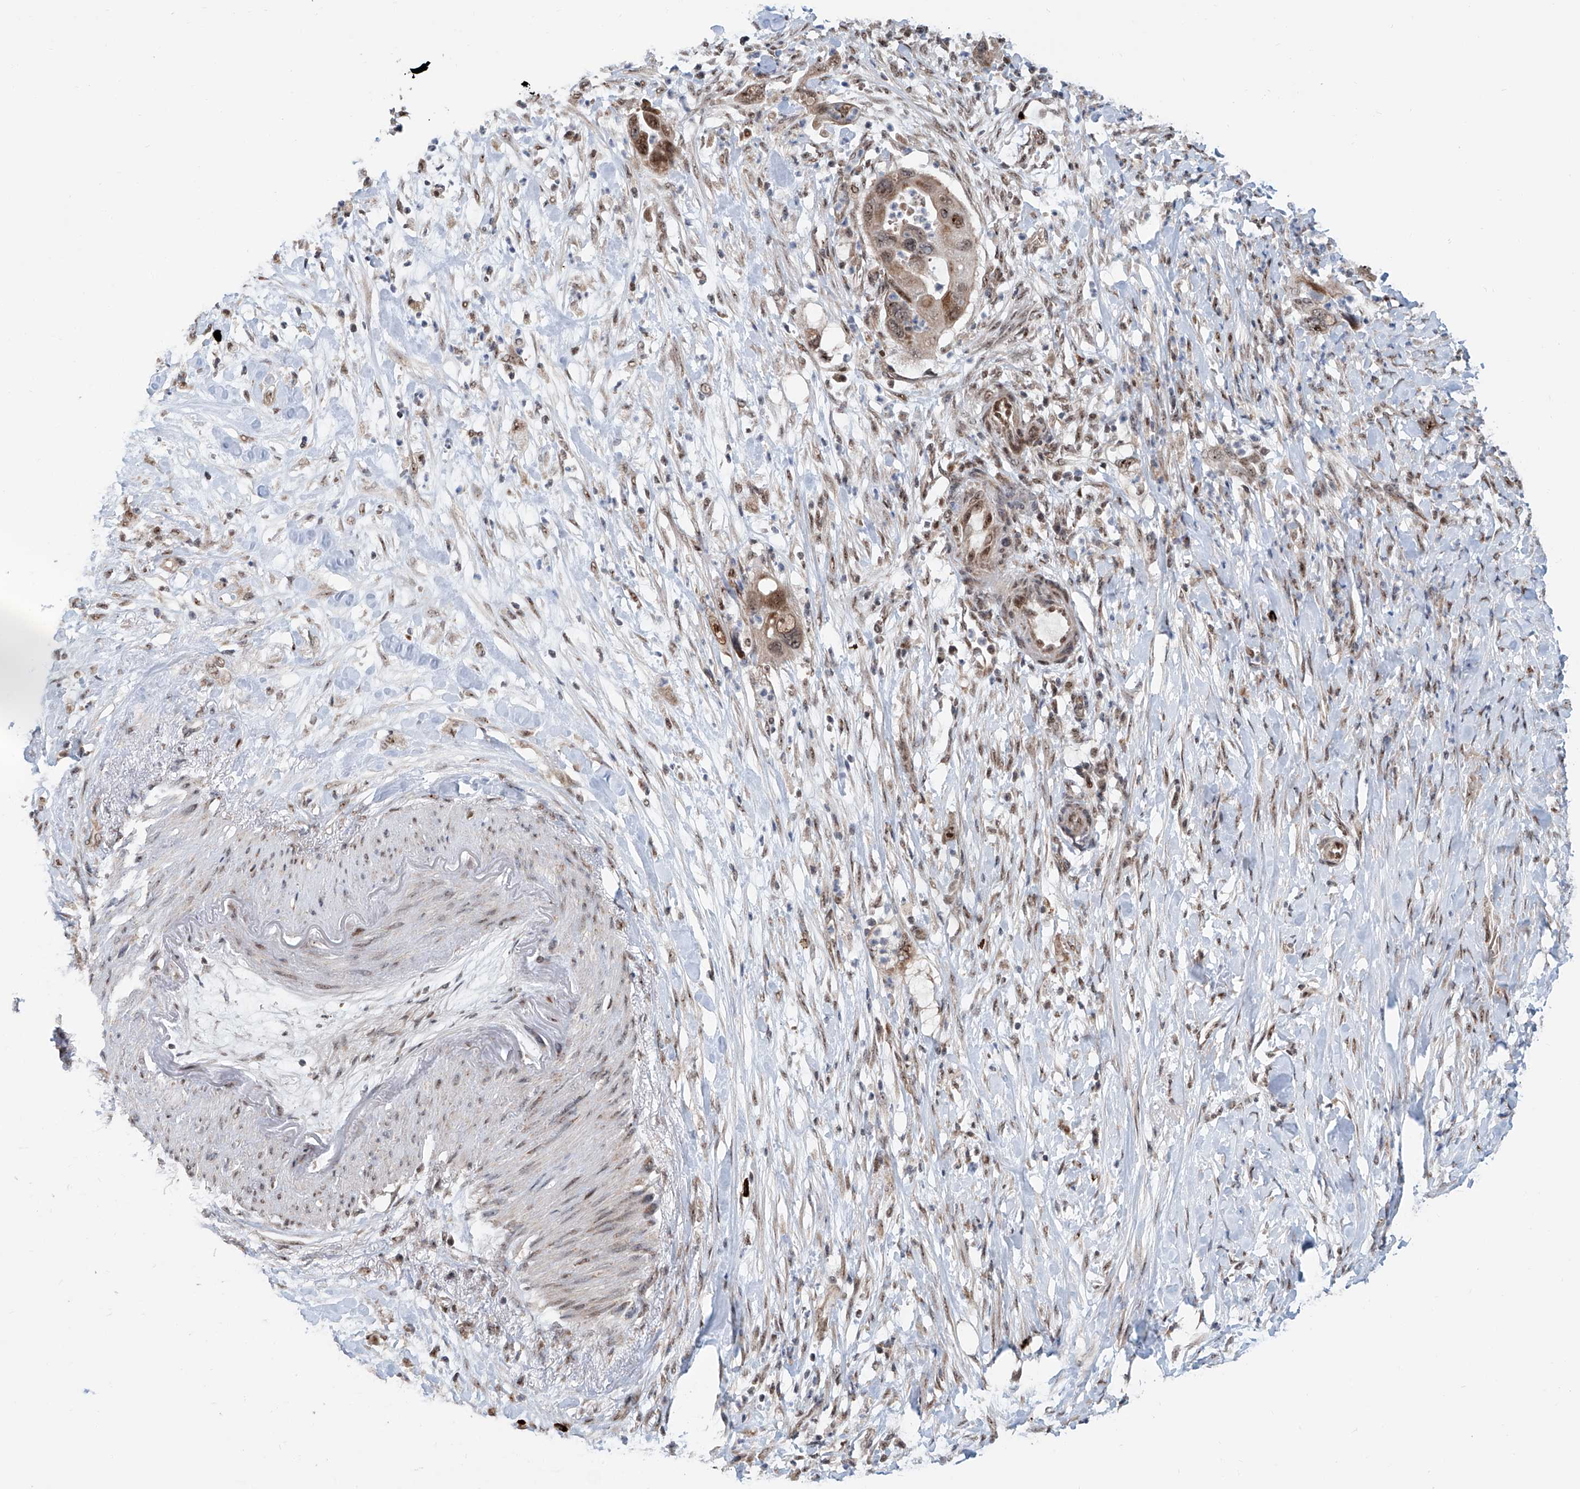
{"staining": {"intensity": "moderate", "quantity": ">75%", "location": "cytoplasmic/membranous,nuclear"}, "tissue": "pancreatic cancer", "cell_type": "Tumor cells", "image_type": "cancer", "snomed": [{"axis": "morphology", "description": "Adenocarcinoma, NOS"}, {"axis": "topography", "description": "Pancreas"}], "caption": "Immunohistochemical staining of human adenocarcinoma (pancreatic) demonstrates medium levels of moderate cytoplasmic/membranous and nuclear expression in about >75% of tumor cells. (Stains: DAB in brown, nuclei in blue, Microscopy: brightfield microscopy at high magnification).", "gene": "SDE2", "patient": {"sex": "female", "age": 71}}